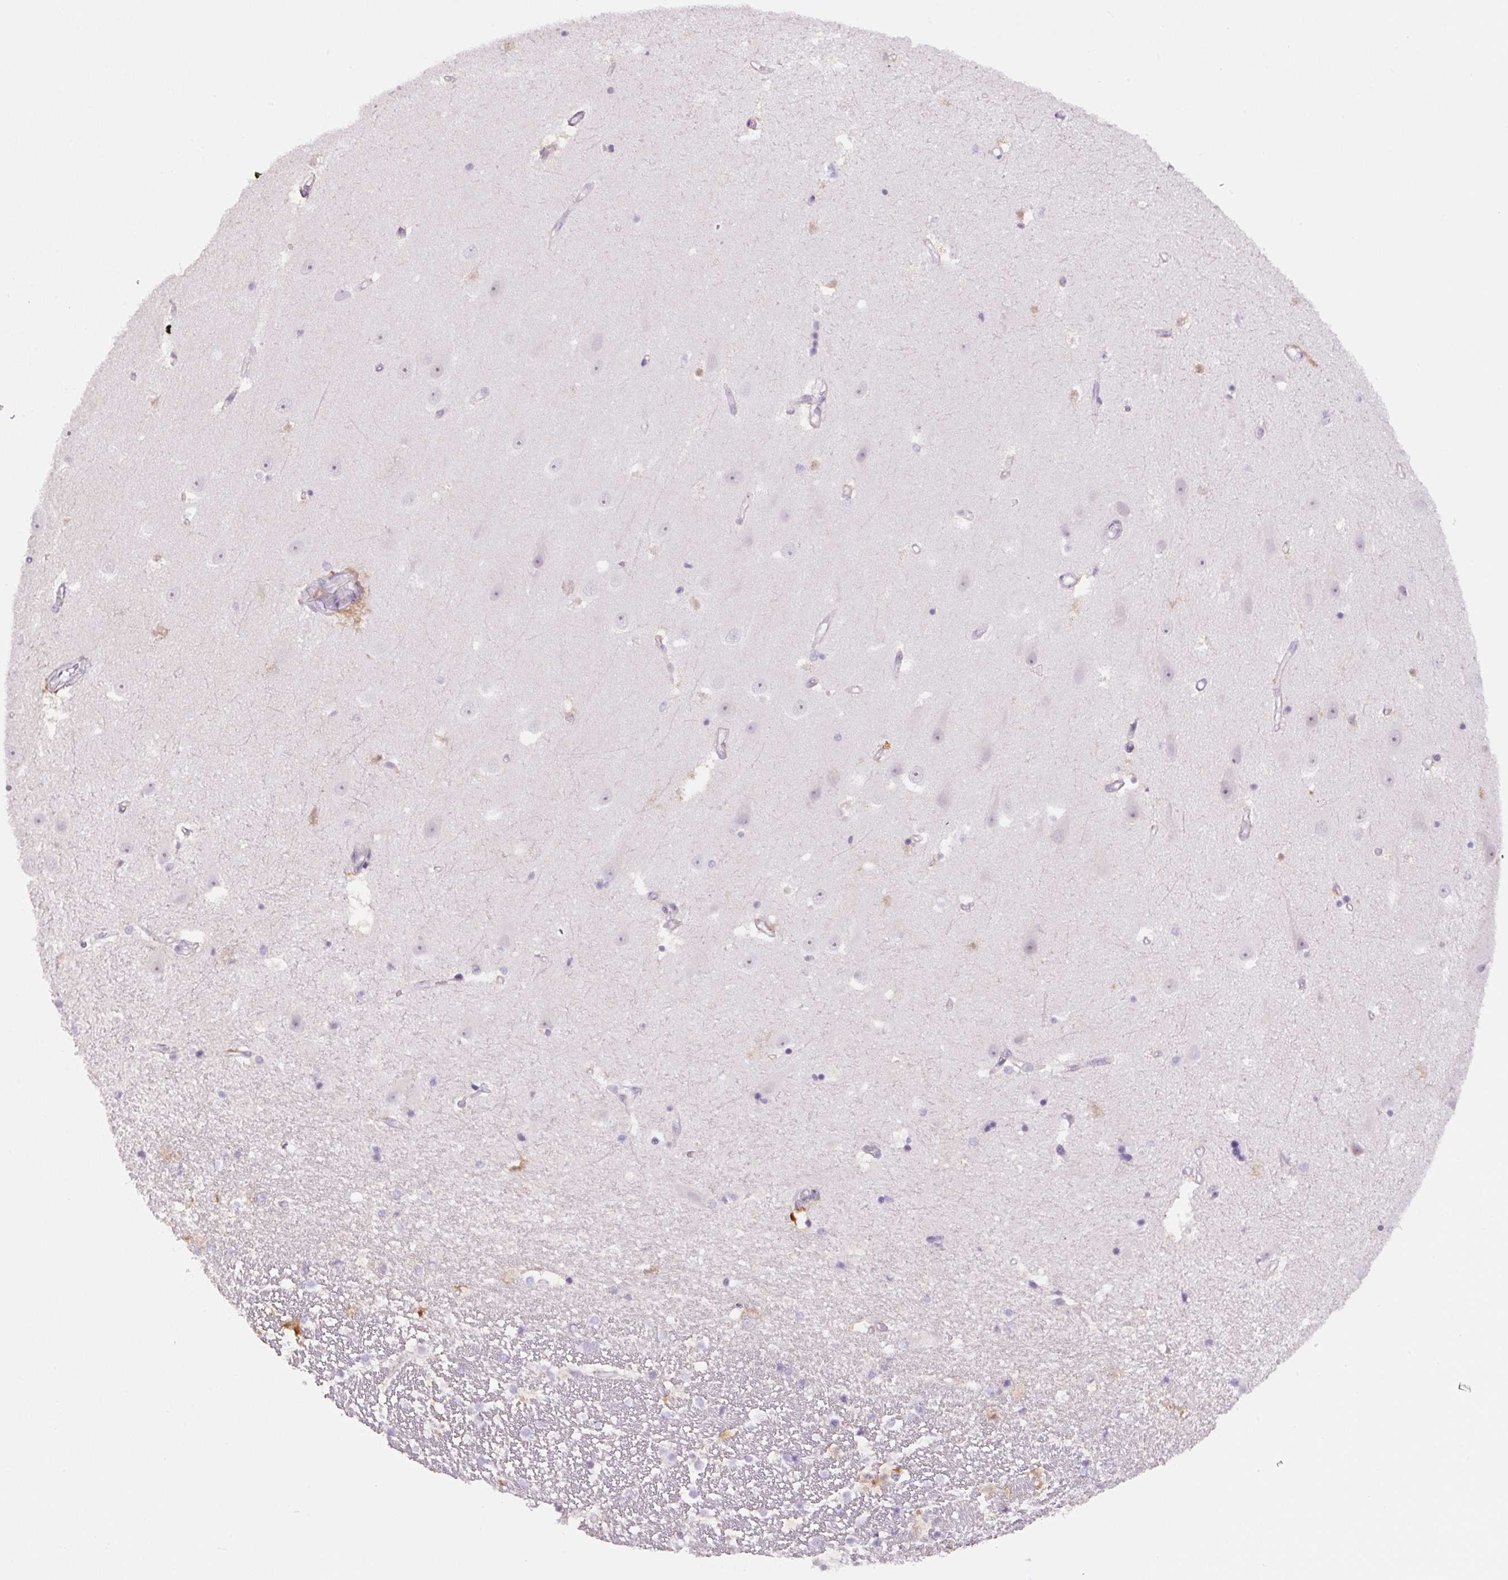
{"staining": {"intensity": "negative", "quantity": "none", "location": "none"}, "tissue": "hippocampus", "cell_type": "Glial cells", "image_type": "normal", "snomed": [{"axis": "morphology", "description": "Normal tissue, NOS"}, {"axis": "topography", "description": "Hippocampus"}], "caption": "Benign hippocampus was stained to show a protein in brown. There is no significant staining in glial cells.", "gene": "RYBP", "patient": {"sex": "male", "age": 63}}